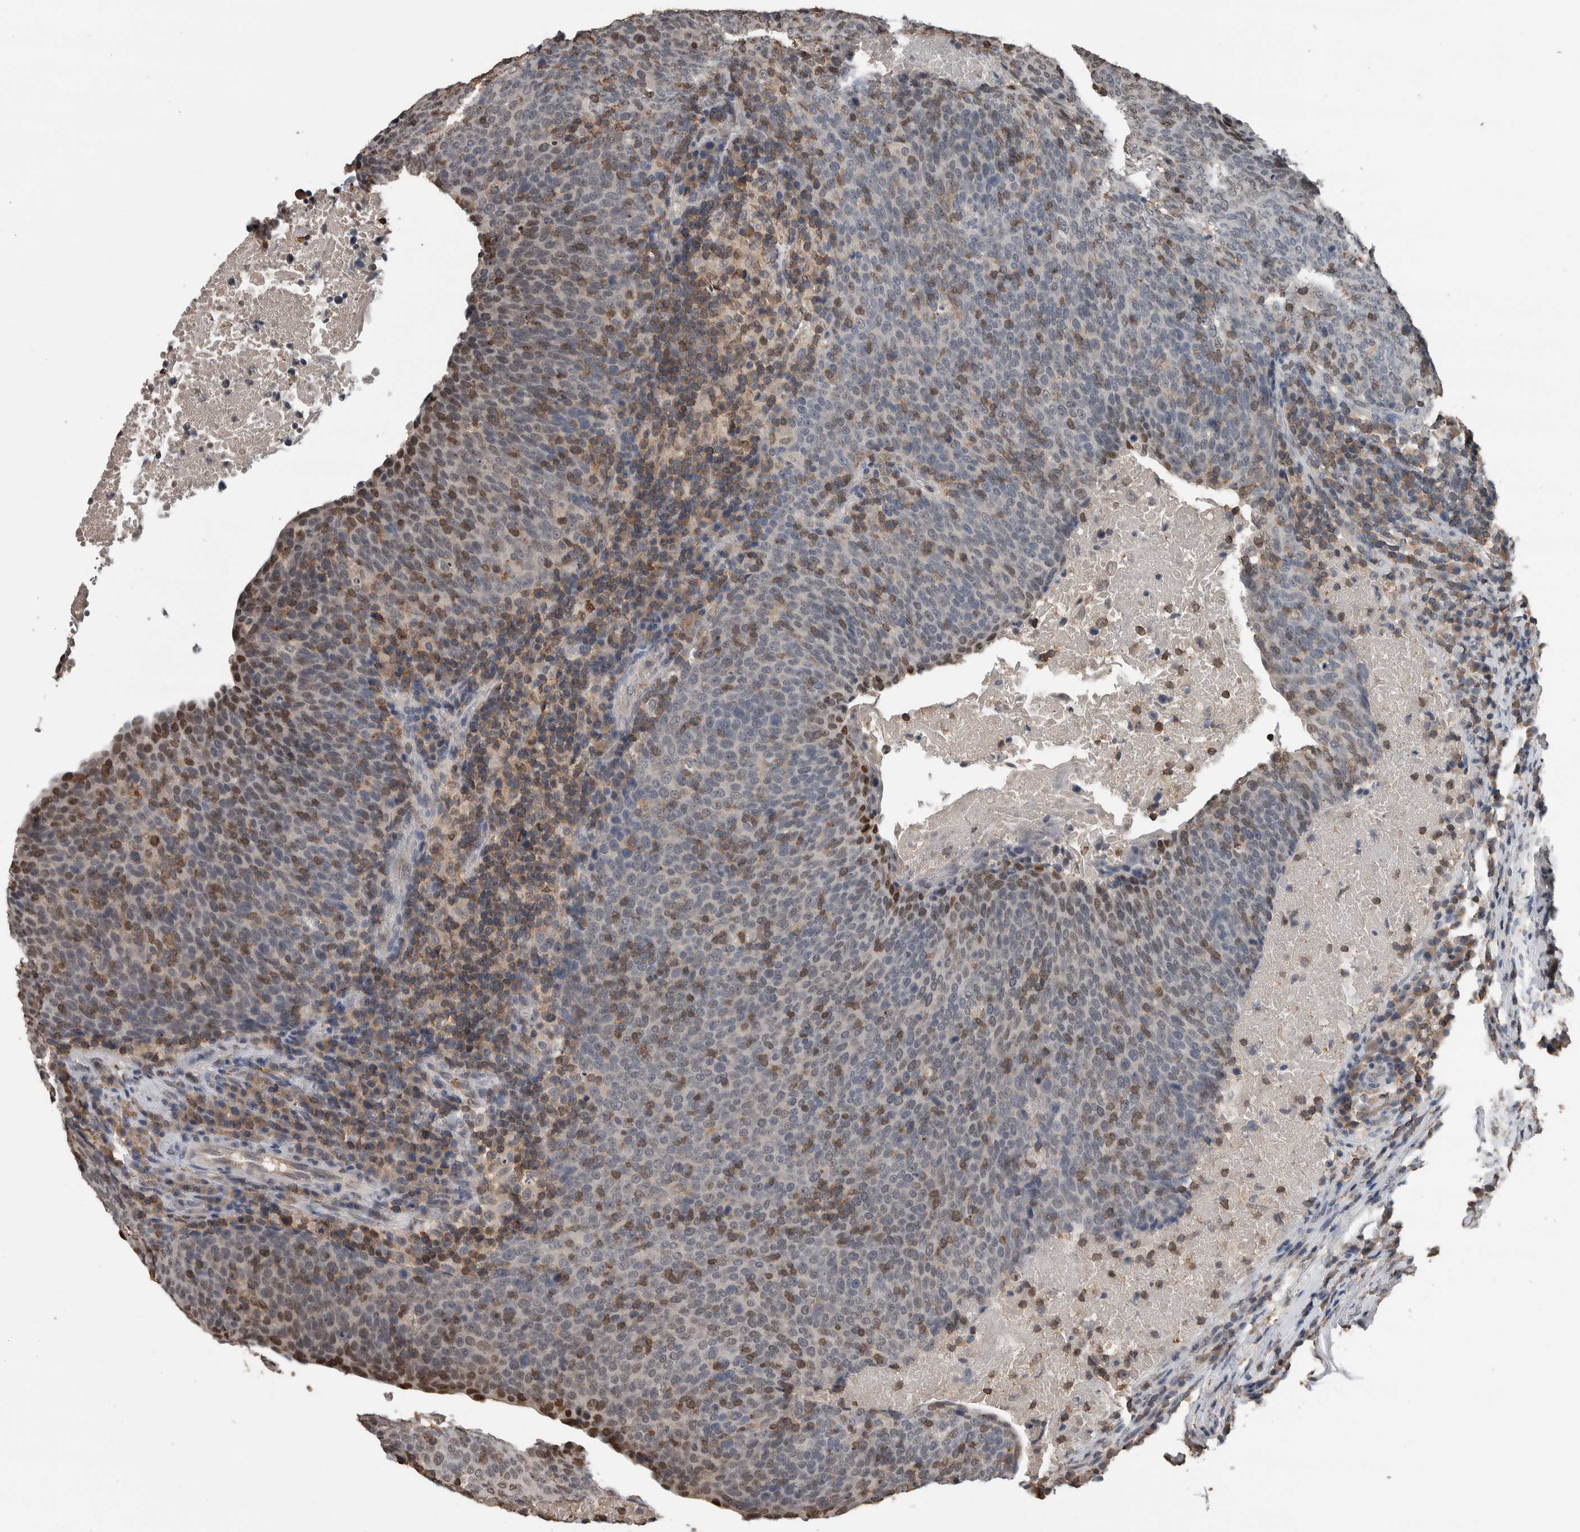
{"staining": {"intensity": "moderate", "quantity": "<25%", "location": "nuclear"}, "tissue": "head and neck cancer", "cell_type": "Tumor cells", "image_type": "cancer", "snomed": [{"axis": "morphology", "description": "Squamous cell carcinoma, NOS"}, {"axis": "morphology", "description": "Squamous cell carcinoma, metastatic, NOS"}, {"axis": "topography", "description": "Lymph node"}, {"axis": "topography", "description": "Head-Neck"}], "caption": "Metastatic squamous cell carcinoma (head and neck) stained with a brown dye reveals moderate nuclear positive expression in approximately <25% of tumor cells.", "gene": "MAFF", "patient": {"sex": "male", "age": 62}}